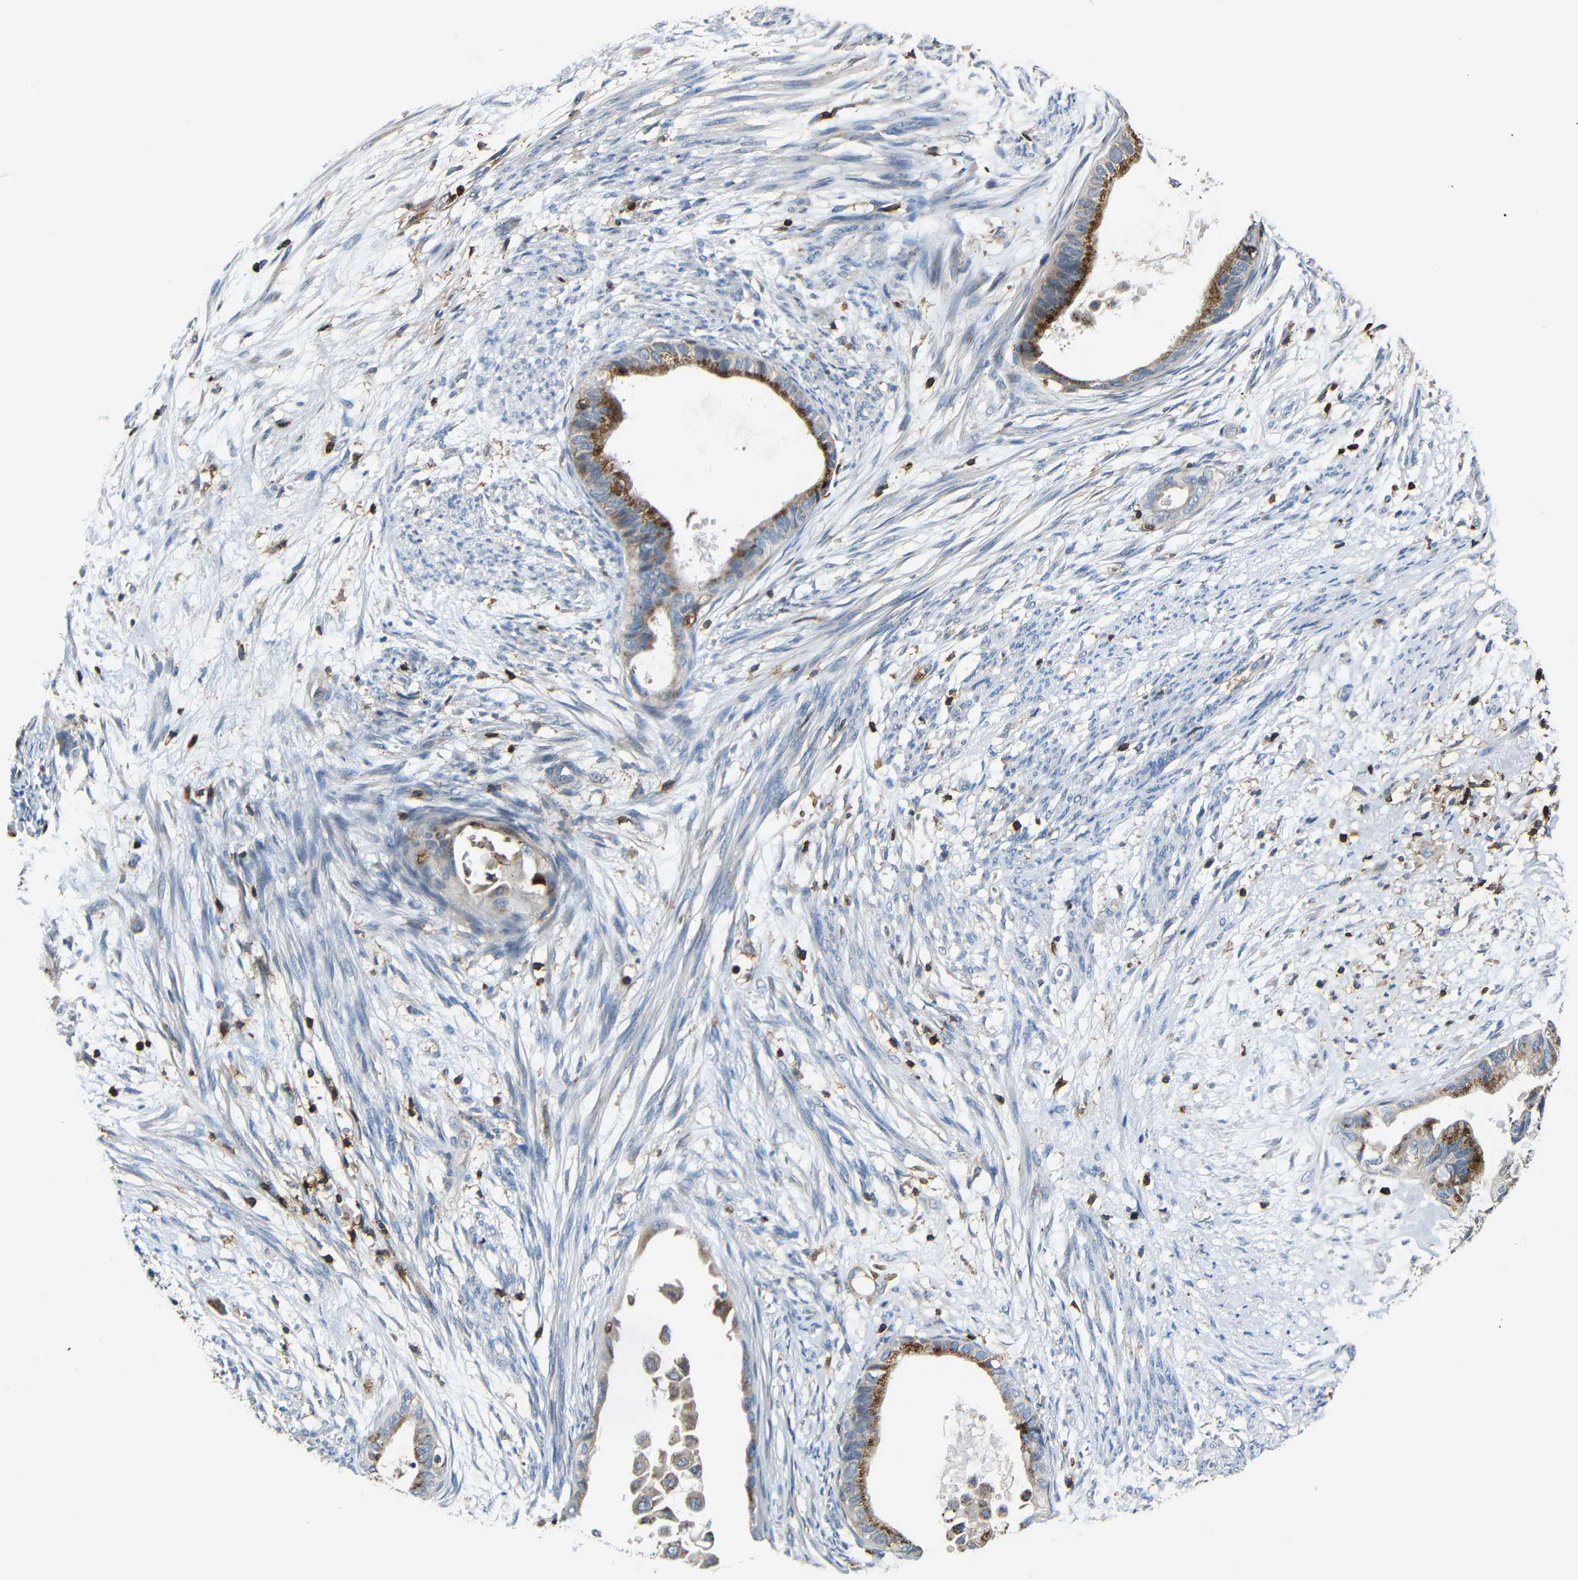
{"staining": {"intensity": "moderate", "quantity": ">75%", "location": "cytoplasmic/membranous"}, "tissue": "cervical cancer", "cell_type": "Tumor cells", "image_type": "cancer", "snomed": [{"axis": "morphology", "description": "Normal tissue, NOS"}, {"axis": "morphology", "description": "Adenocarcinoma, NOS"}, {"axis": "topography", "description": "Cervix"}, {"axis": "topography", "description": "Endometrium"}], "caption": "The micrograph displays immunohistochemical staining of cervical cancer (adenocarcinoma). There is moderate cytoplasmic/membranous expression is identified in about >75% of tumor cells.", "gene": "P2RY12", "patient": {"sex": "female", "age": 86}}